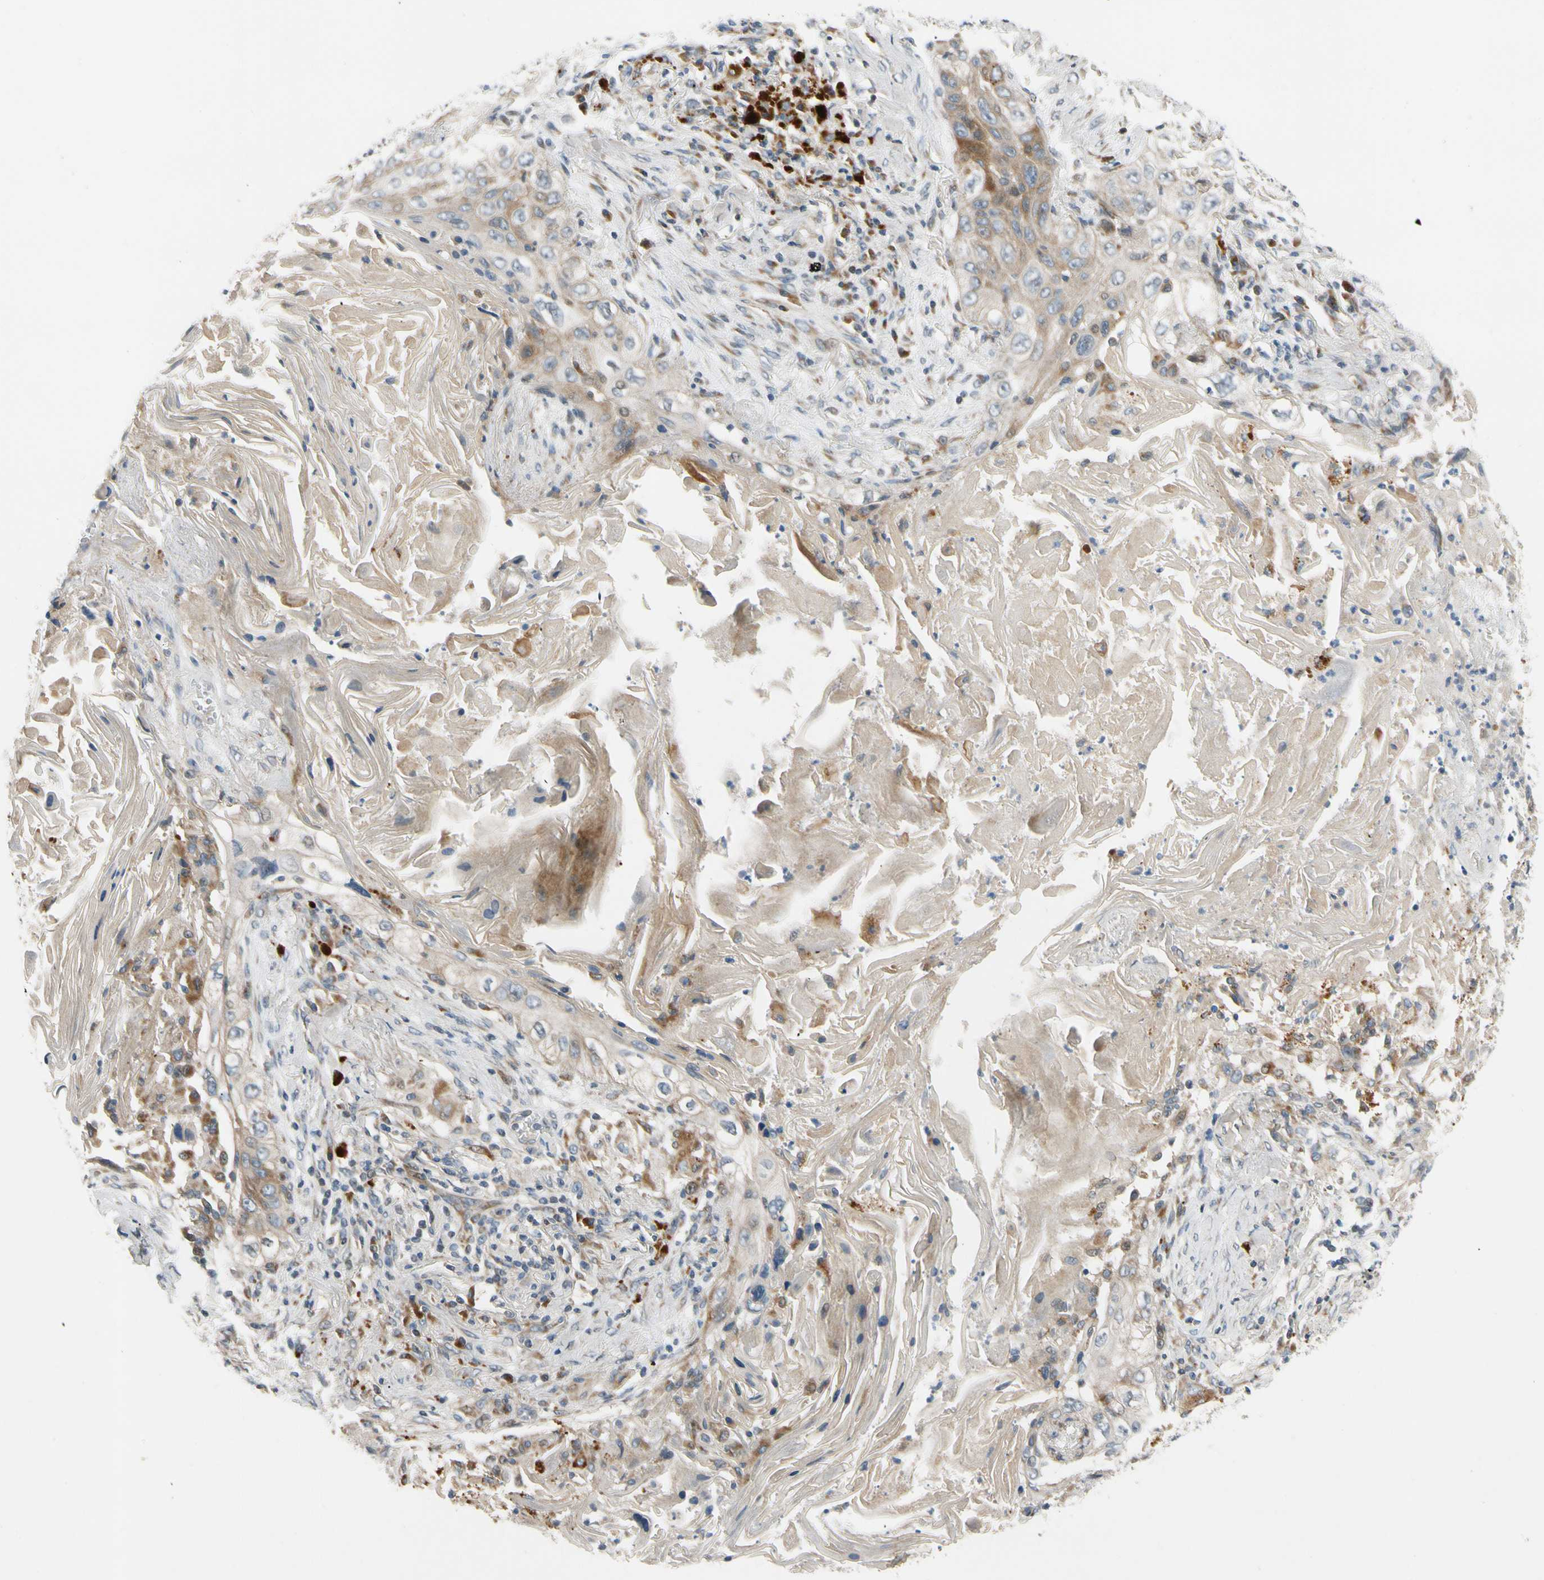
{"staining": {"intensity": "moderate", "quantity": ">75%", "location": "cytoplasmic/membranous"}, "tissue": "lung cancer", "cell_type": "Tumor cells", "image_type": "cancer", "snomed": [{"axis": "morphology", "description": "Squamous cell carcinoma, NOS"}, {"axis": "topography", "description": "Lung"}], "caption": "An immunohistochemistry (IHC) histopathology image of neoplastic tissue is shown. Protein staining in brown highlights moderate cytoplasmic/membranous positivity in lung squamous cell carcinoma within tumor cells. The protein of interest is stained brown, and the nuclei are stained in blue (DAB (3,3'-diaminobenzidine) IHC with brightfield microscopy, high magnification).", "gene": "MST1R", "patient": {"sex": "female", "age": 67}}